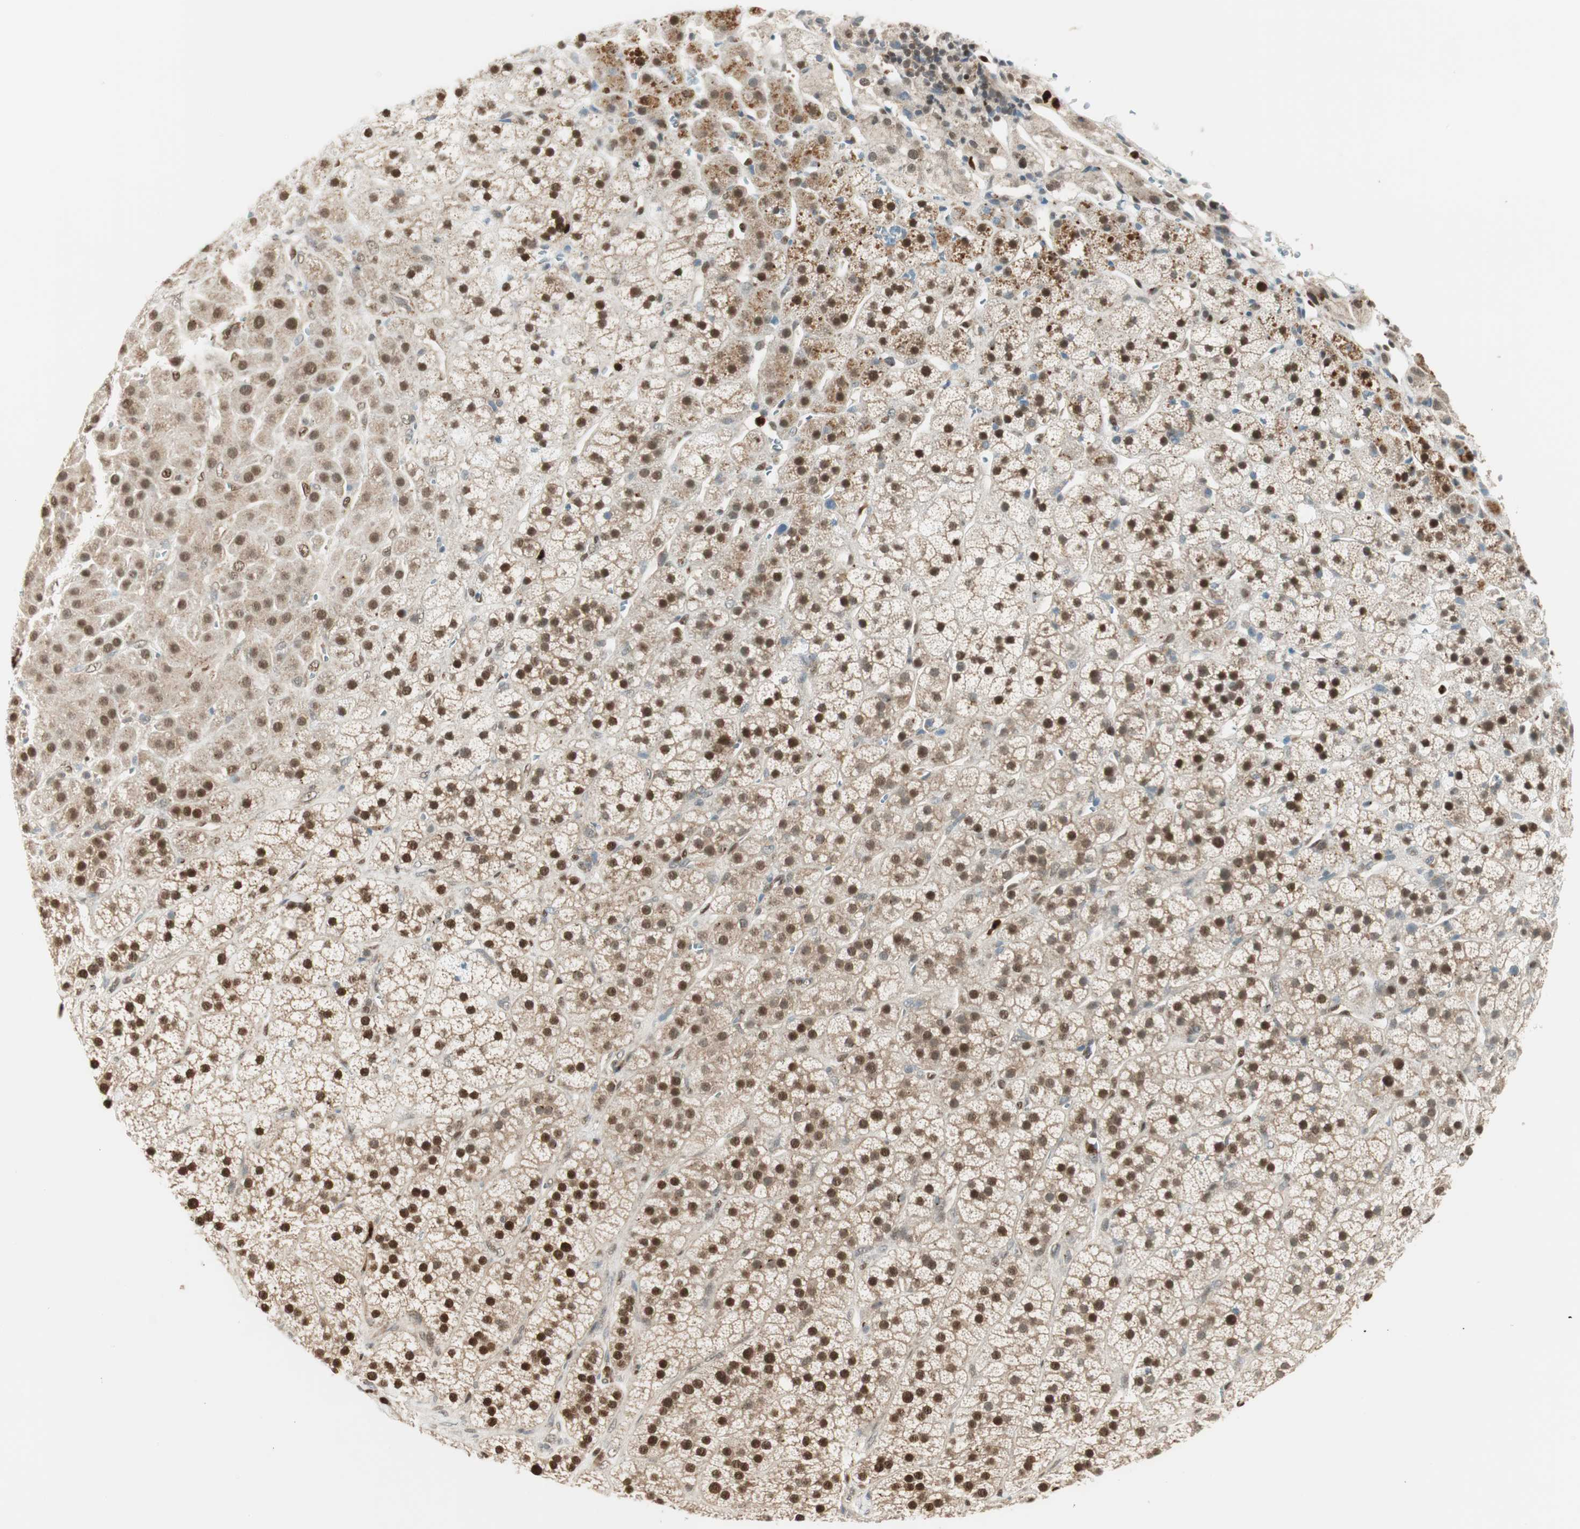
{"staining": {"intensity": "strong", "quantity": ">75%", "location": "nuclear"}, "tissue": "adrenal gland", "cell_type": "Glandular cells", "image_type": "normal", "snomed": [{"axis": "morphology", "description": "Normal tissue, NOS"}, {"axis": "topography", "description": "Adrenal gland"}], "caption": "A brown stain highlights strong nuclear positivity of a protein in glandular cells of unremarkable adrenal gland.", "gene": "LTA4H", "patient": {"sex": "male", "age": 56}}